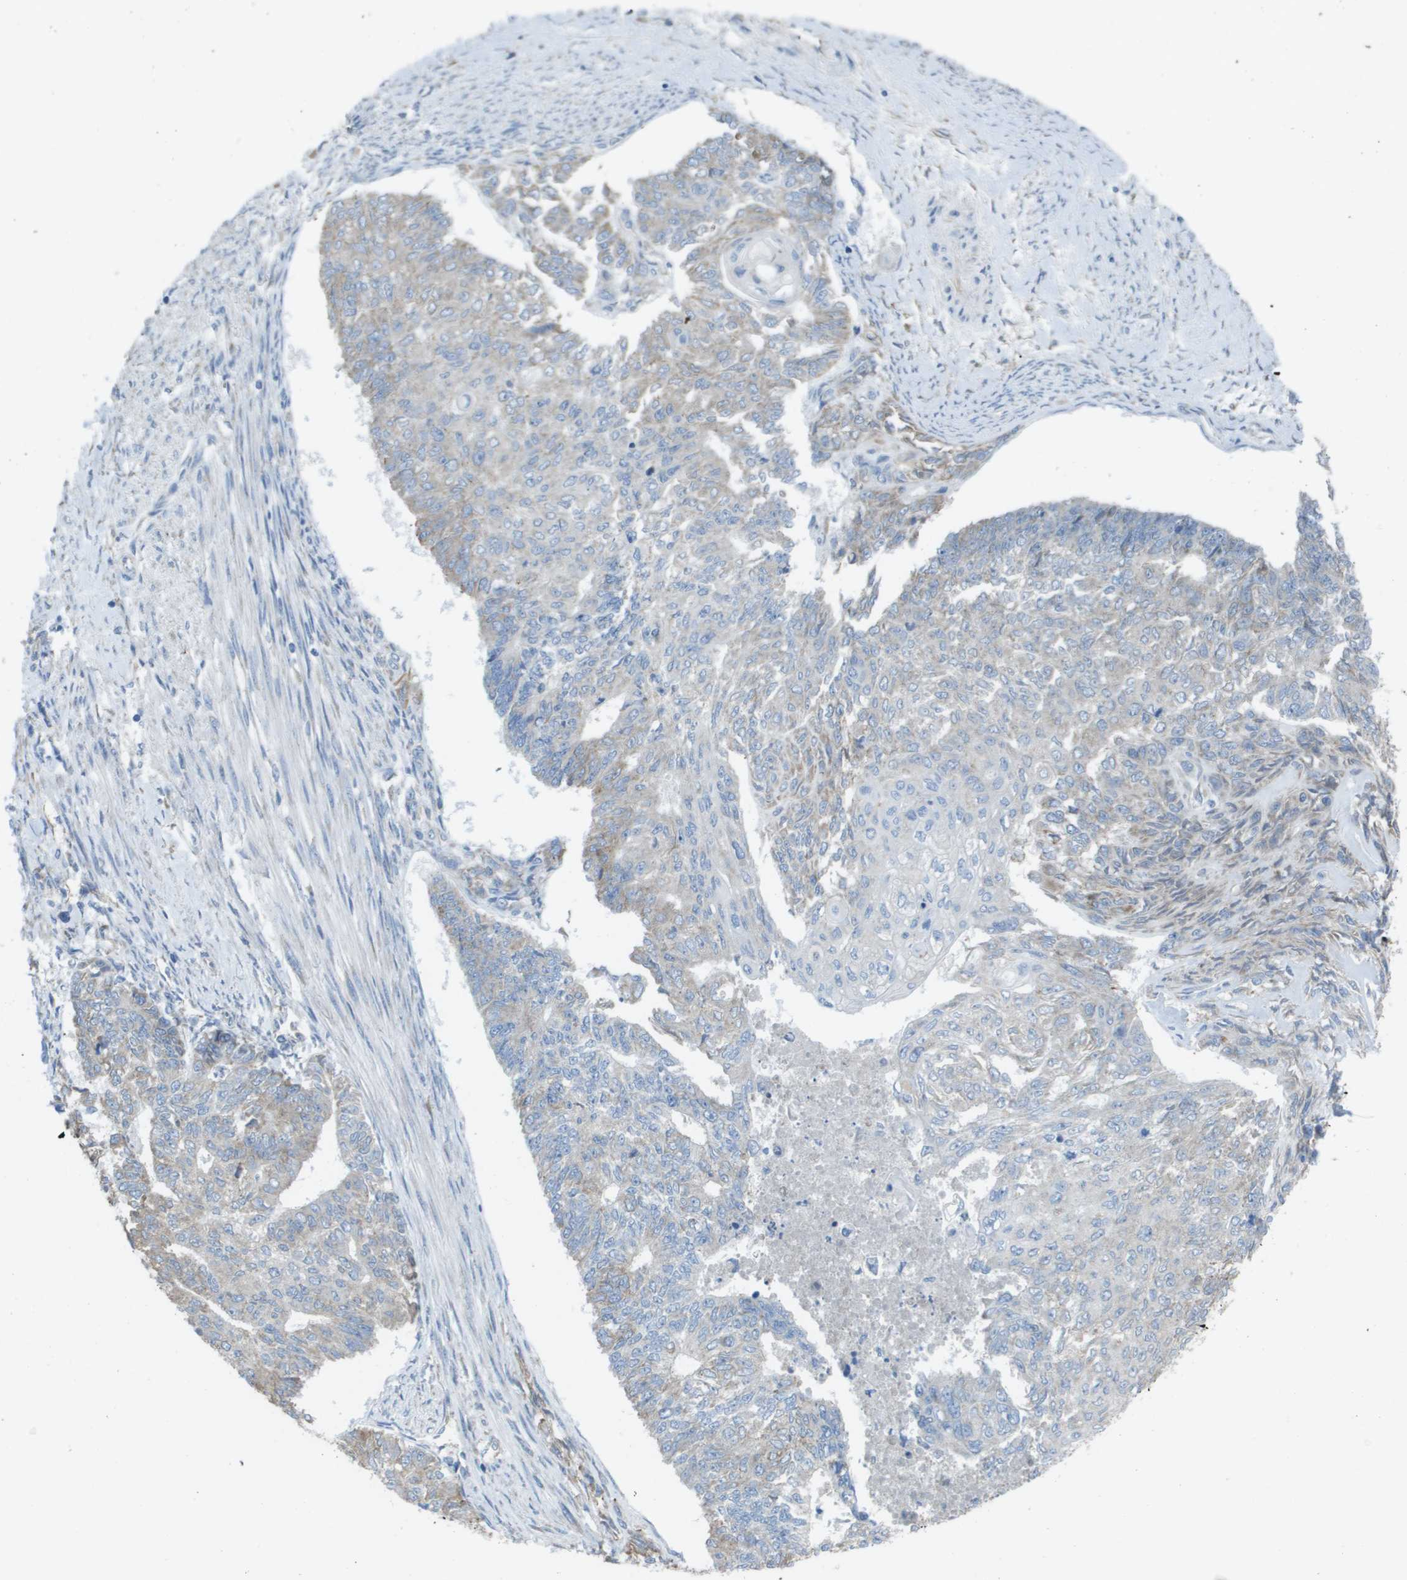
{"staining": {"intensity": "weak", "quantity": ">75%", "location": "cytoplasmic/membranous"}, "tissue": "endometrial cancer", "cell_type": "Tumor cells", "image_type": "cancer", "snomed": [{"axis": "morphology", "description": "Adenocarcinoma, NOS"}, {"axis": "topography", "description": "Endometrium"}], "caption": "Weak cytoplasmic/membranous staining for a protein is identified in about >75% of tumor cells of endometrial cancer (adenocarcinoma) using IHC.", "gene": "CLCN2", "patient": {"sex": "female", "age": 32}}